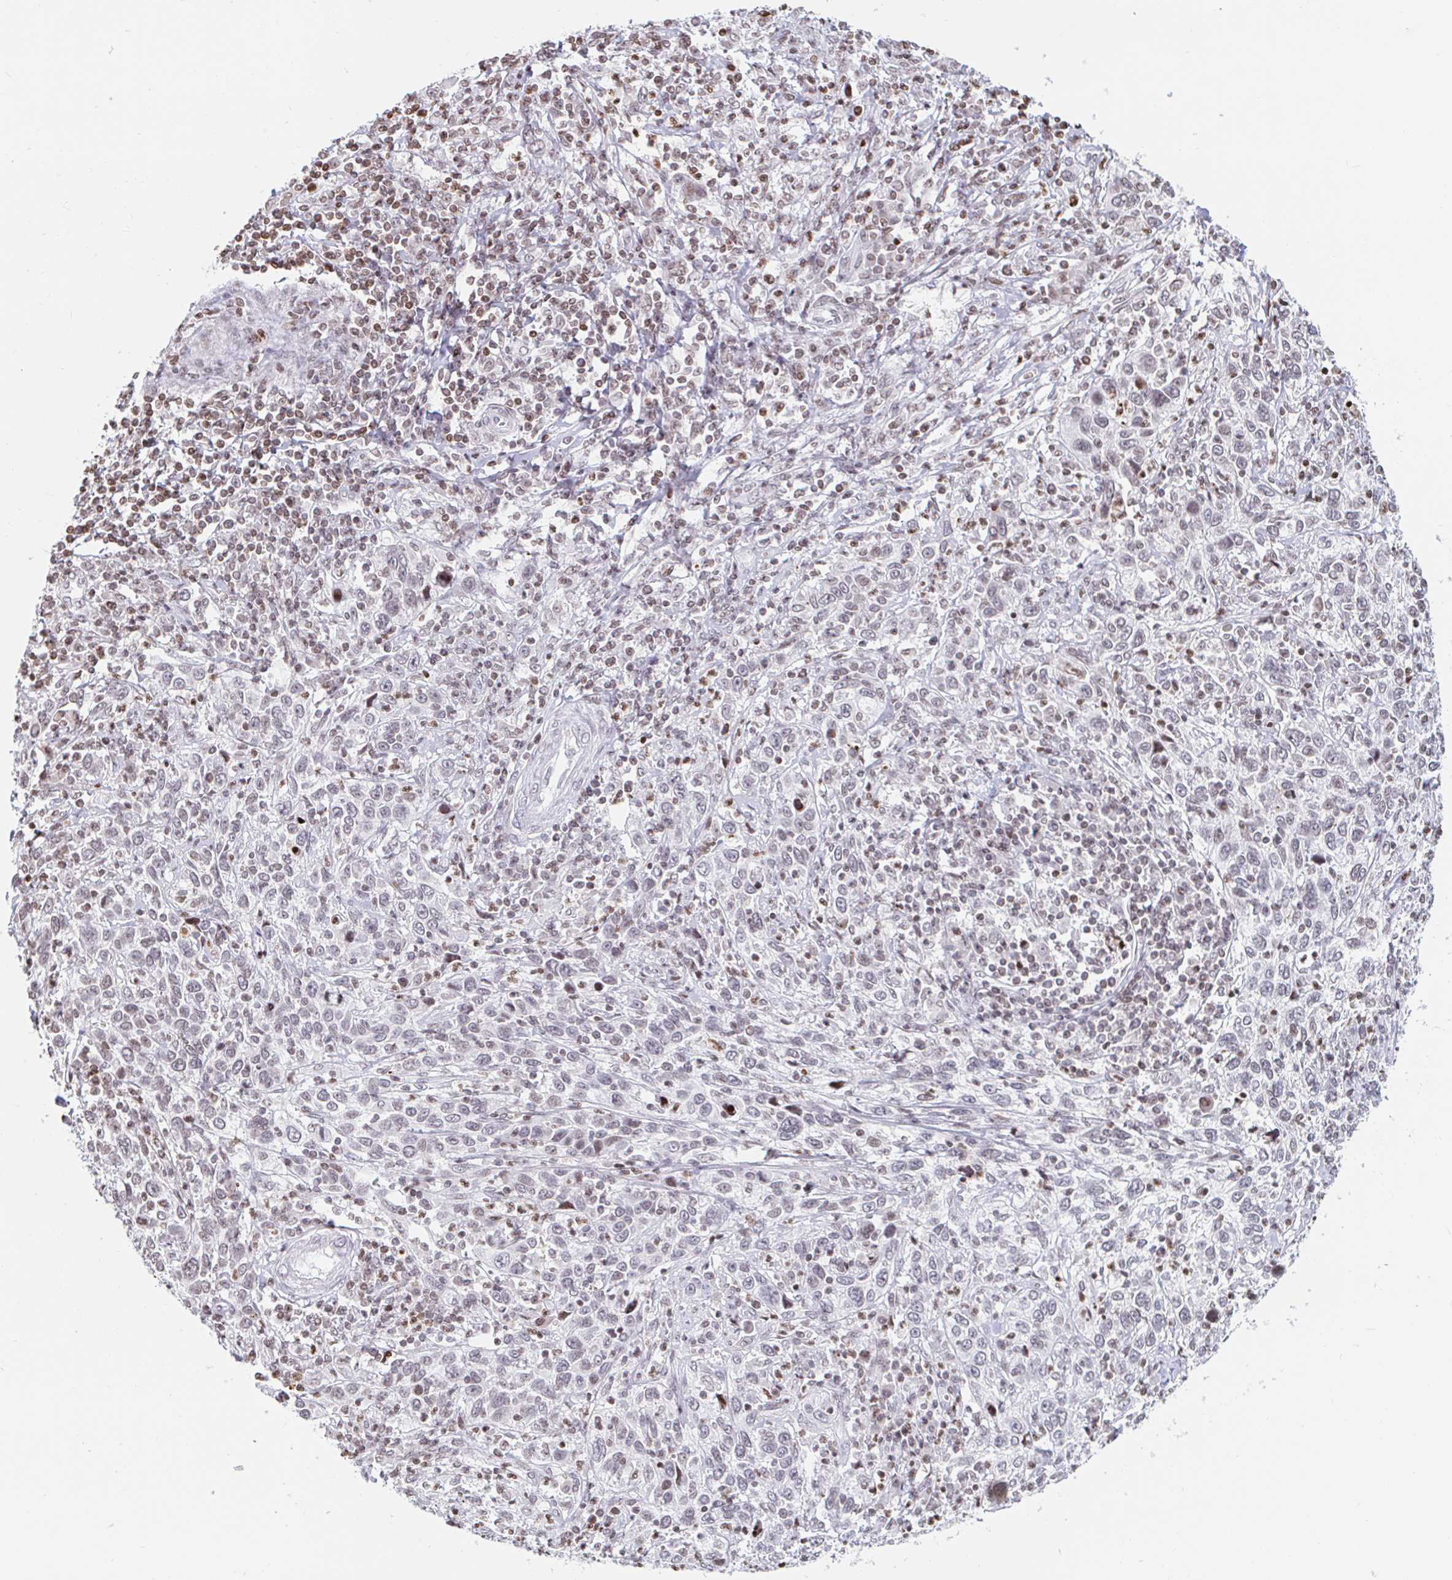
{"staining": {"intensity": "moderate", "quantity": "<25%", "location": "nuclear"}, "tissue": "cervical cancer", "cell_type": "Tumor cells", "image_type": "cancer", "snomed": [{"axis": "morphology", "description": "Squamous cell carcinoma, NOS"}, {"axis": "topography", "description": "Cervix"}], "caption": "About <25% of tumor cells in cervical cancer (squamous cell carcinoma) show moderate nuclear protein staining as visualized by brown immunohistochemical staining.", "gene": "HOXC10", "patient": {"sex": "female", "age": 46}}